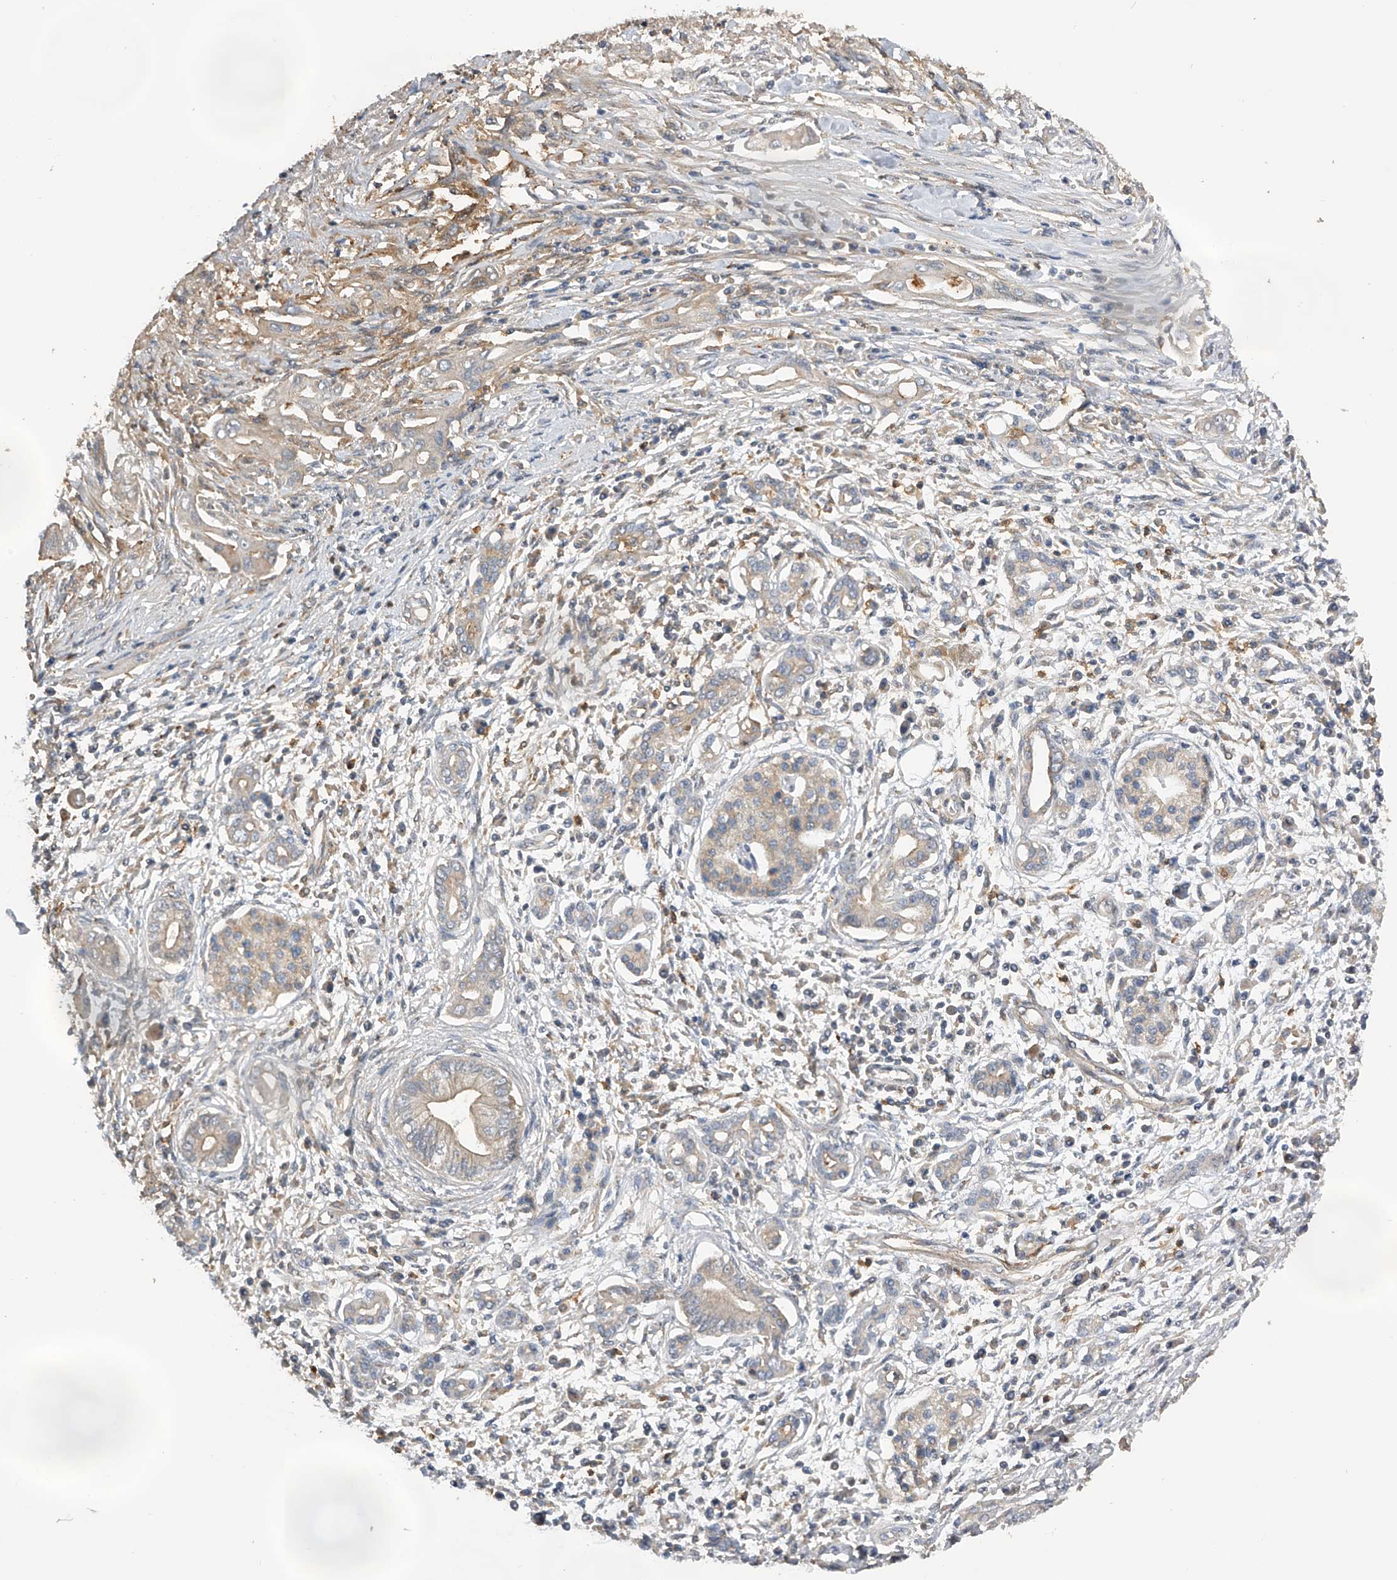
{"staining": {"intensity": "weak", "quantity": "25%-75%", "location": "cytoplasmic/membranous"}, "tissue": "pancreatic cancer", "cell_type": "Tumor cells", "image_type": "cancer", "snomed": [{"axis": "morphology", "description": "Adenocarcinoma, NOS"}, {"axis": "topography", "description": "Pancreas"}], "caption": "The histopathology image shows staining of adenocarcinoma (pancreatic), revealing weak cytoplasmic/membranous protein positivity (brown color) within tumor cells. The staining was performed using DAB (3,3'-diaminobenzidine), with brown indicating positive protein expression. Nuclei are stained blue with hematoxylin.", "gene": "PTPRA", "patient": {"sex": "male", "age": 58}}